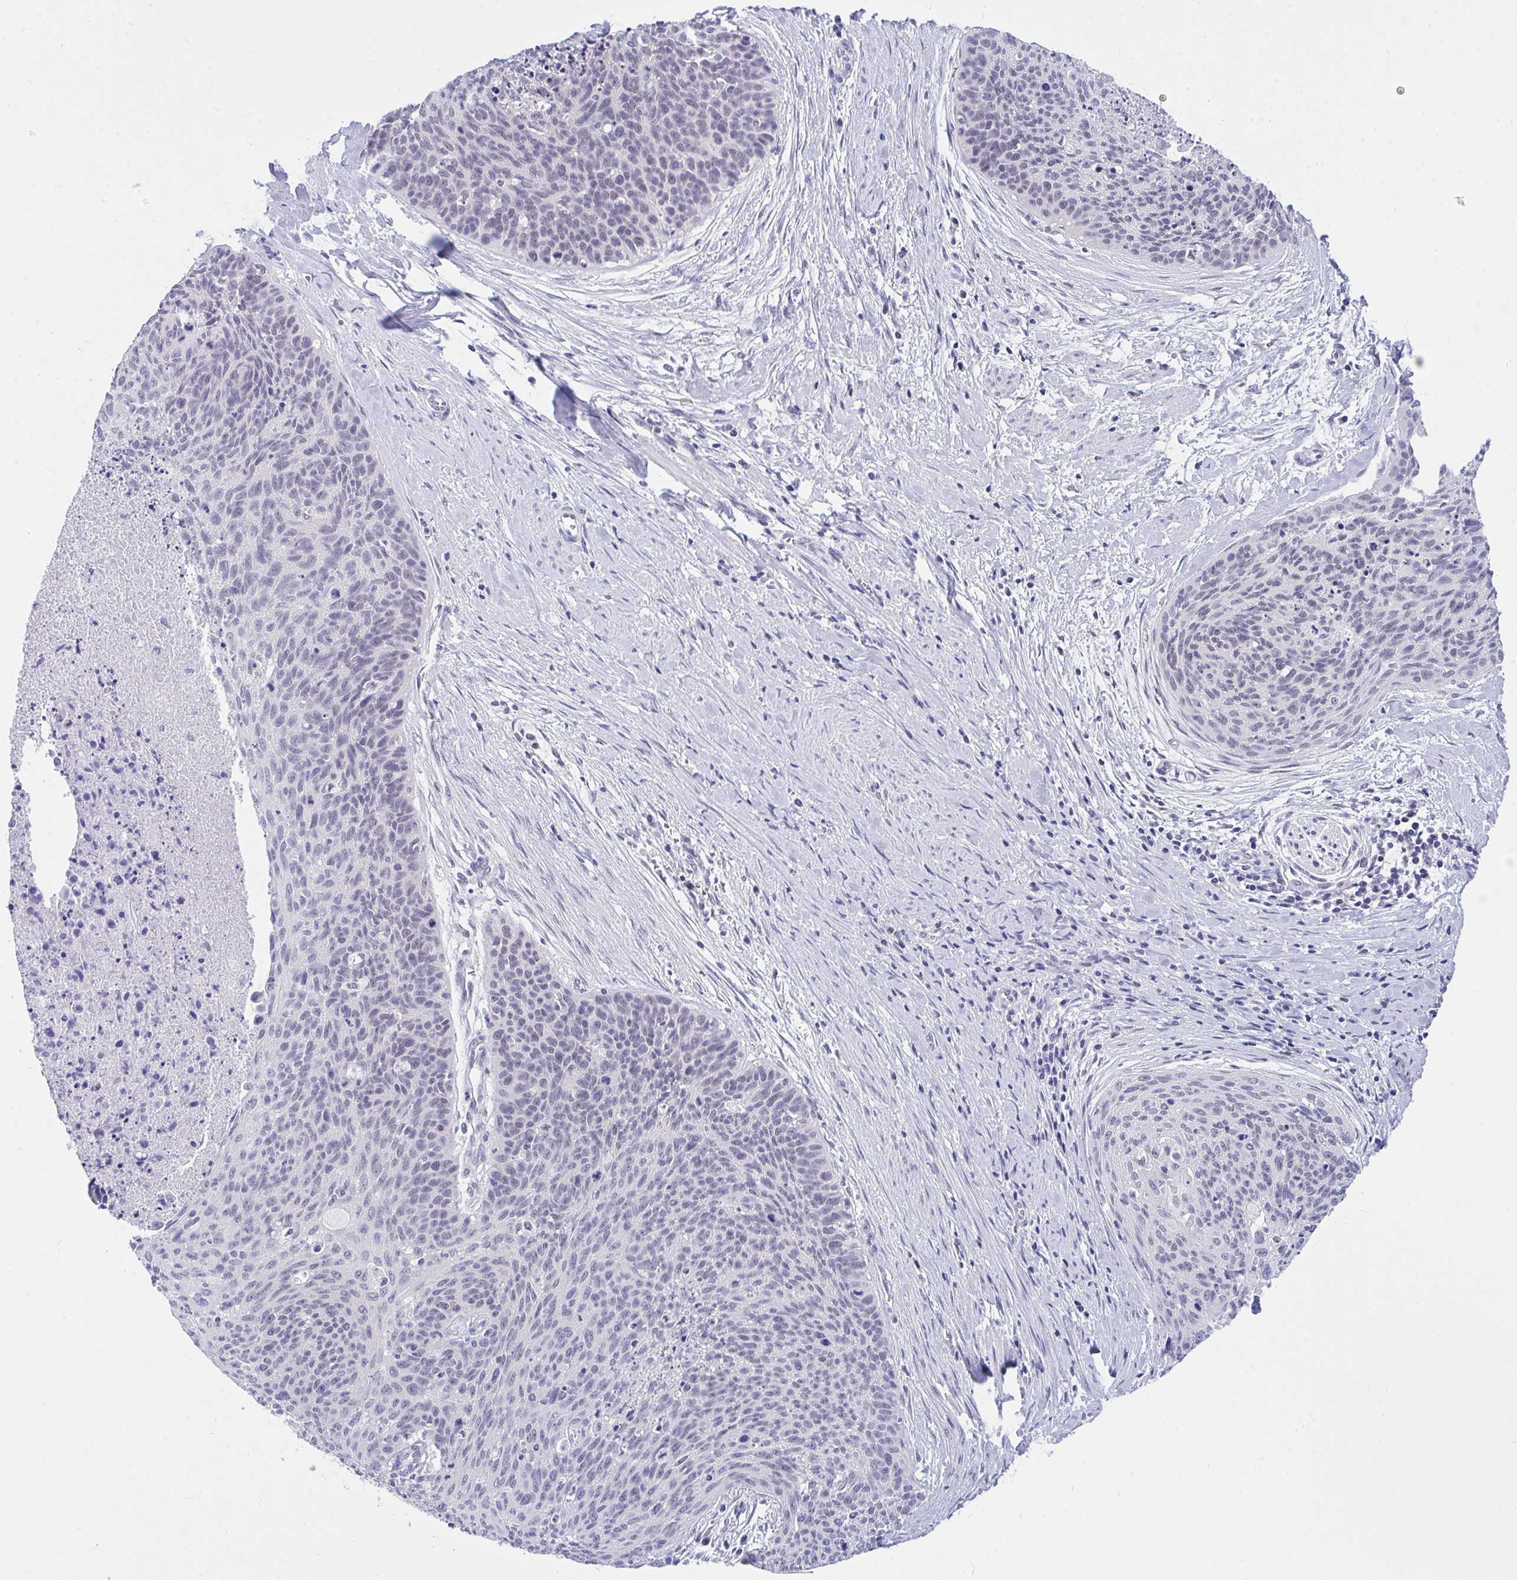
{"staining": {"intensity": "negative", "quantity": "none", "location": "none"}, "tissue": "cervical cancer", "cell_type": "Tumor cells", "image_type": "cancer", "snomed": [{"axis": "morphology", "description": "Squamous cell carcinoma, NOS"}, {"axis": "topography", "description": "Cervix"}], "caption": "Immunohistochemistry (IHC) of human cervical squamous cell carcinoma exhibits no staining in tumor cells.", "gene": "THOP1", "patient": {"sex": "female", "age": 55}}